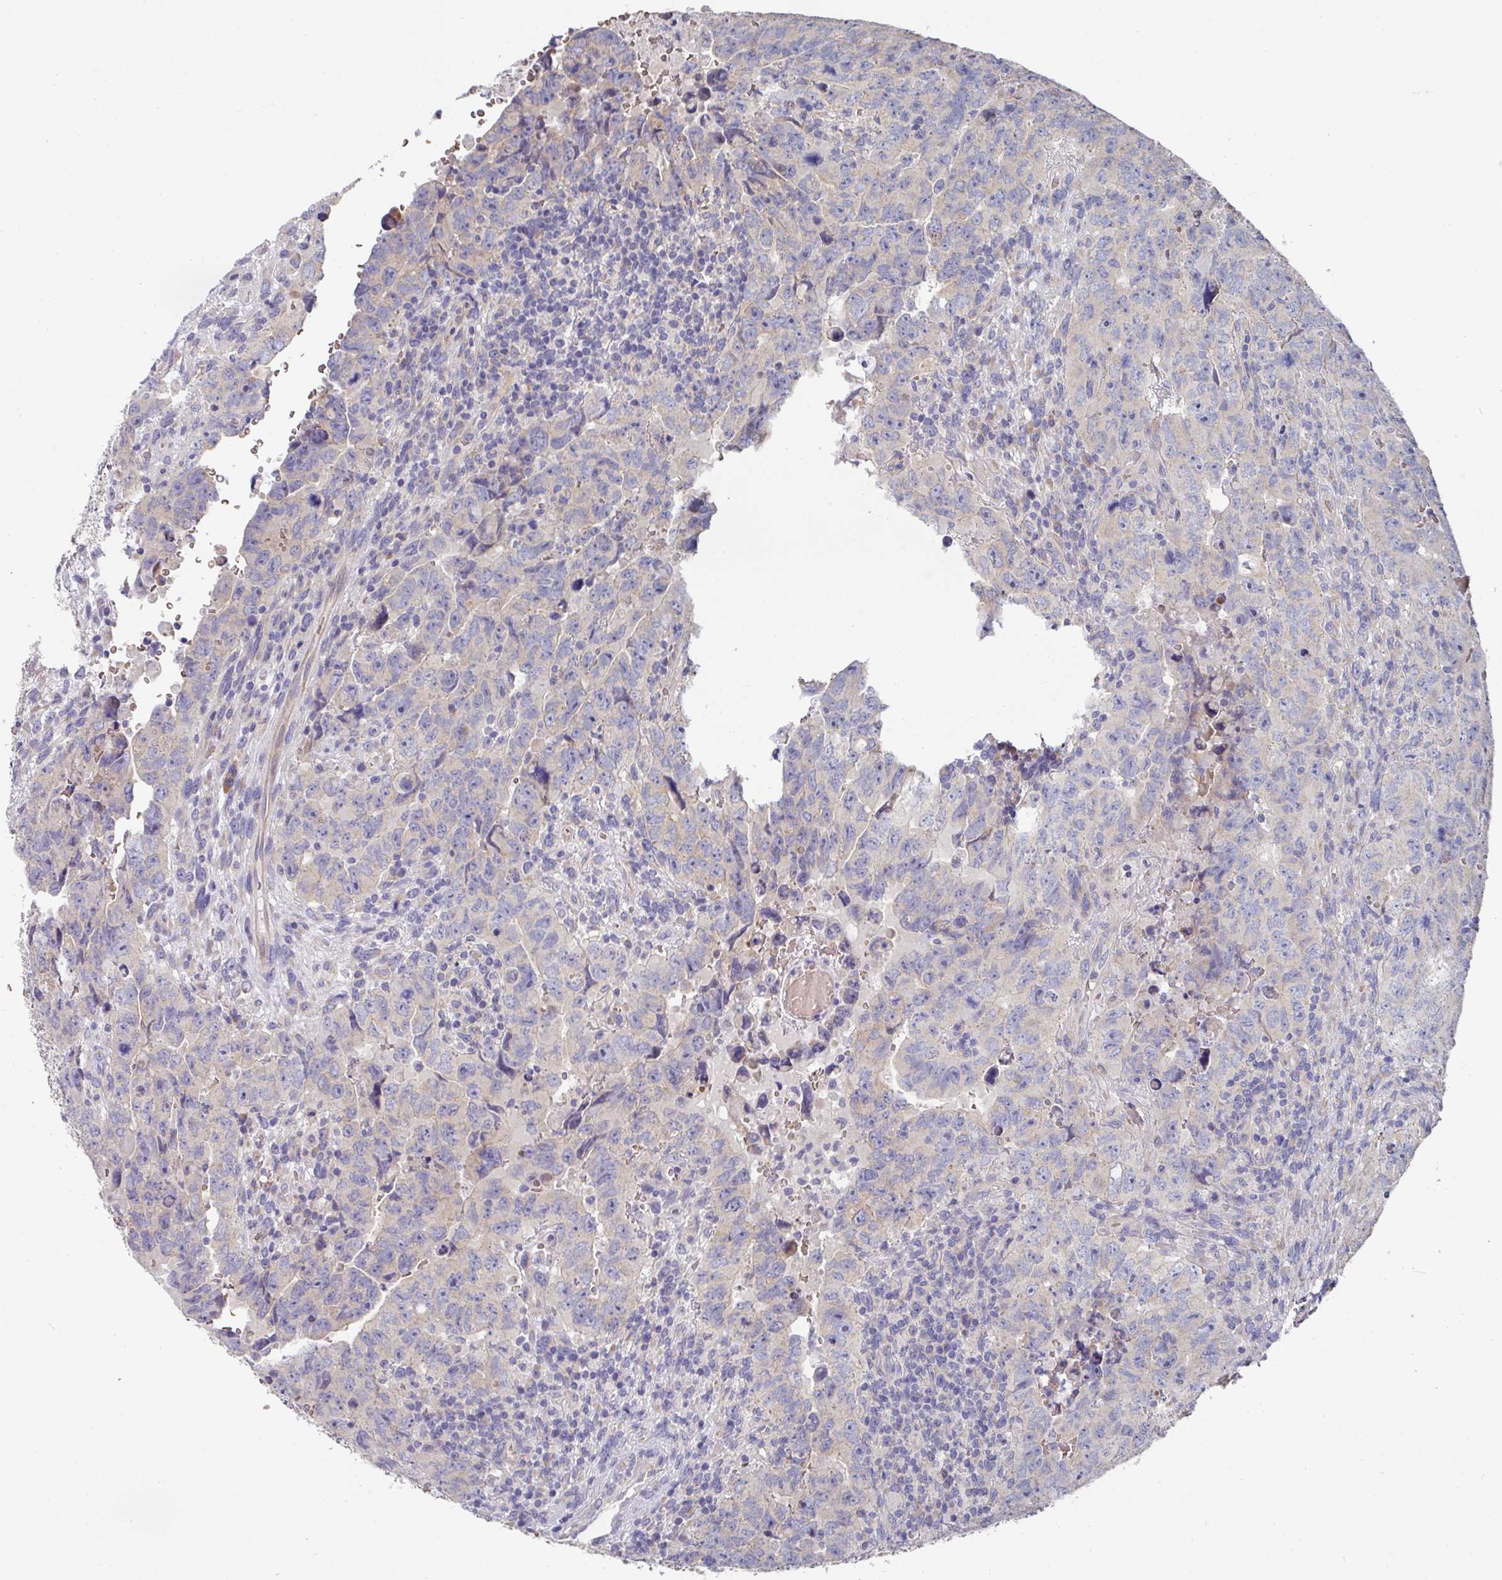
{"staining": {"intensity": "negative", "quantity": "none", "location": "none"}, "tissue": "testis cancer", "cell_type": "Tumor cells", "image_type": "cancer", "snomed": [{"axis": "morphology", "description": "Carcinoma, Embryonal, NOS"}, {"axis": "topography", "description": "Testis"}], "caption": "This is an IHC photomicrograph of testis embryonal carcinoma. There is no positivity in tumor cells.", "gene": "PYROXD2", "patient": {"sex": "male", "age": 24}}